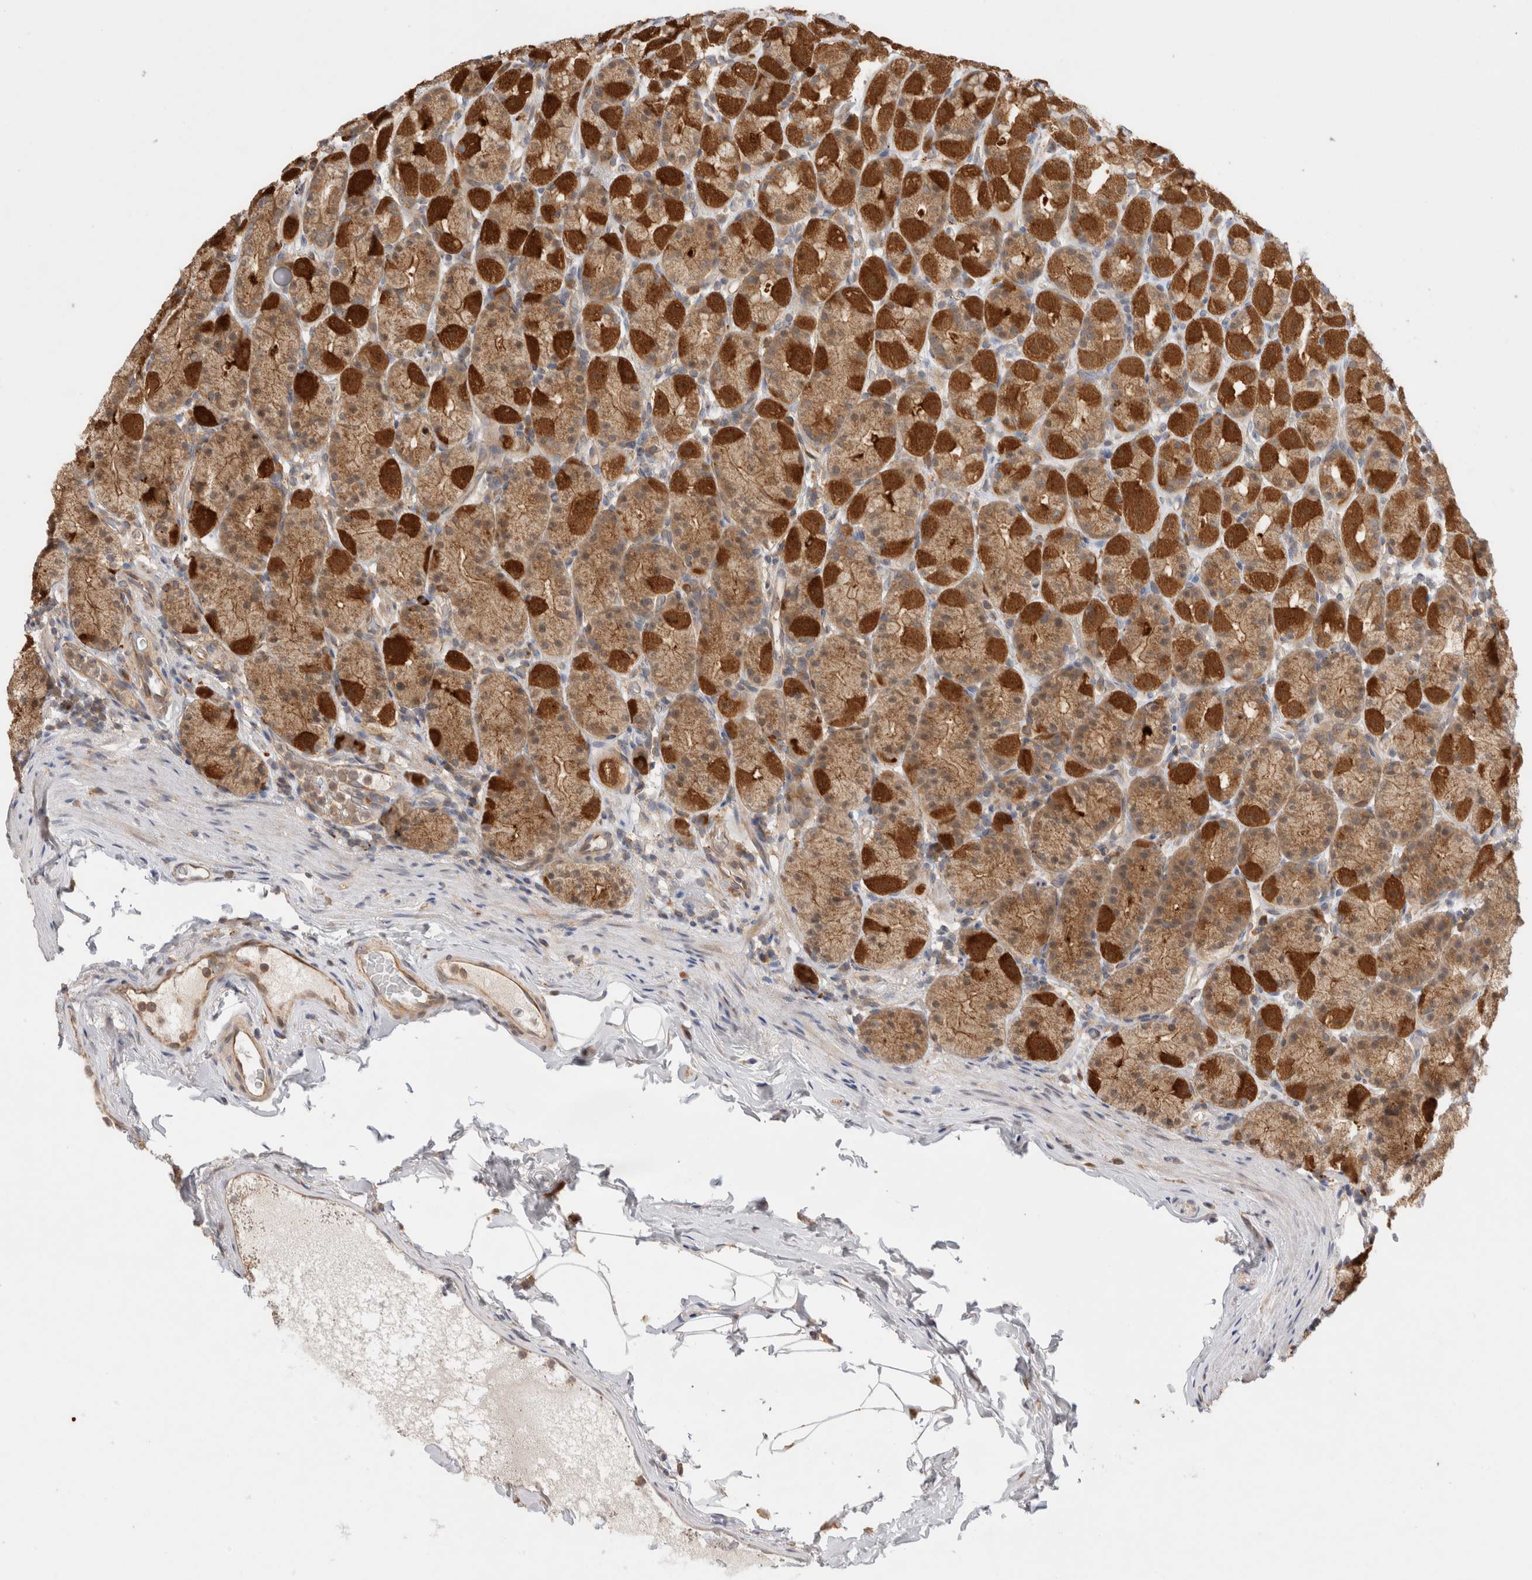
{"staining": {"intensity": "strong", "quantity": "25%-75%", "location": "cytoplasmic/membranous"}, "tissue": "stomach", "cell_type": "Glandular cells", "image_type": "normal", "snomed": [{"axis": "morphology", "description": "Normal tissue, NOS"}, {"axis": "topography", "description": "Stomach, upper"}], "caption": "Immunohistochemistry (IHC) of benign stomach shows high levels of strong cytoplasmic/membranous staining in about 25%-75% of glandular cells.", "gene": "VPS28", "patient": {"sex": "male", "age": 68}}